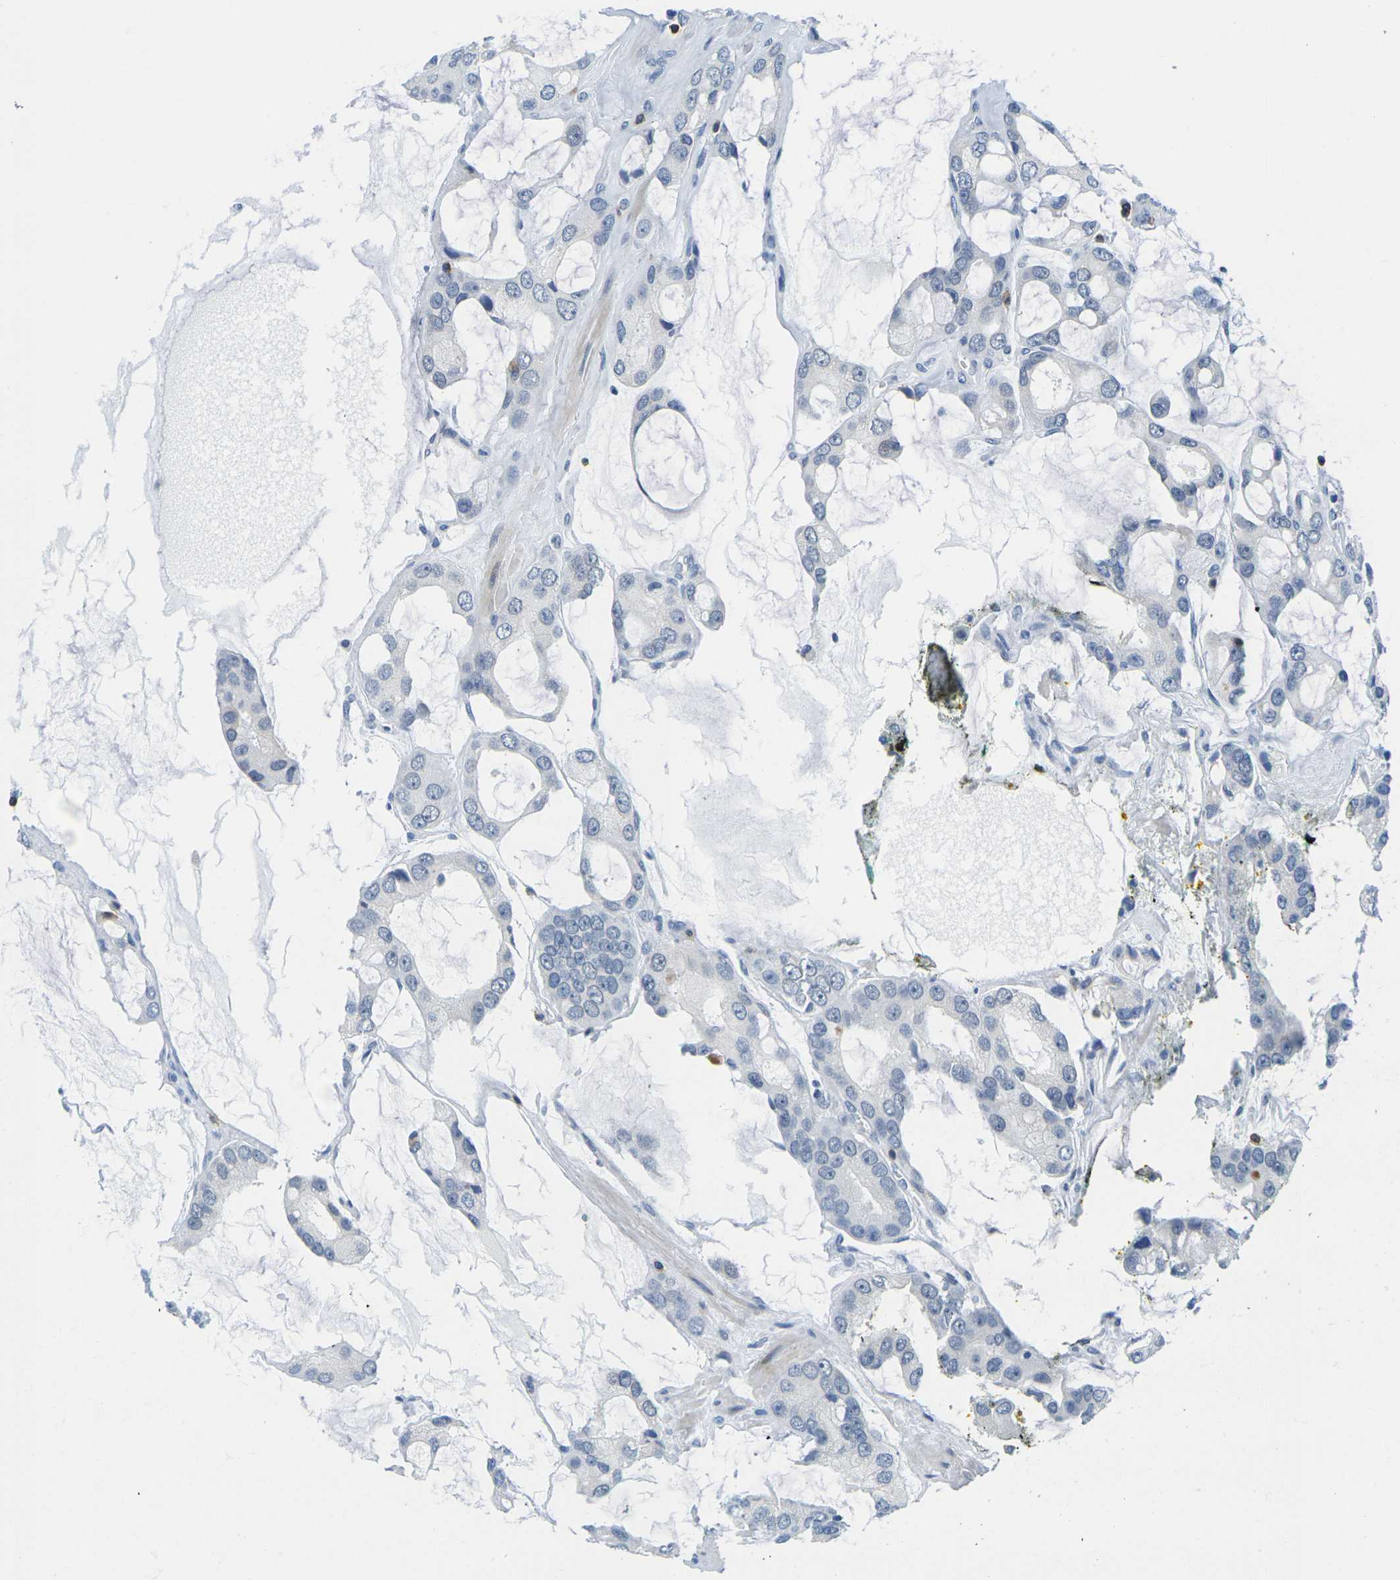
{"staining": {"intensity": "negative", "quantity": "none", "location": "none"}, "tissue": "prostate cancer", "cell_type": "Tumor cells", "image_type": "cancer", "snomed": [{"axis": "morphology", "description": "Adenocarcinoma, High grade"}, {"axis": "topography", "description": "Prostate"}], "caption": "Adenocarcinoma (high-grade) (prostate) was stained to show a protein in brown. There is no significant staining in tumor cells.", "gene": "CD3D", "patient": {"sex": "male", "age": 67}}